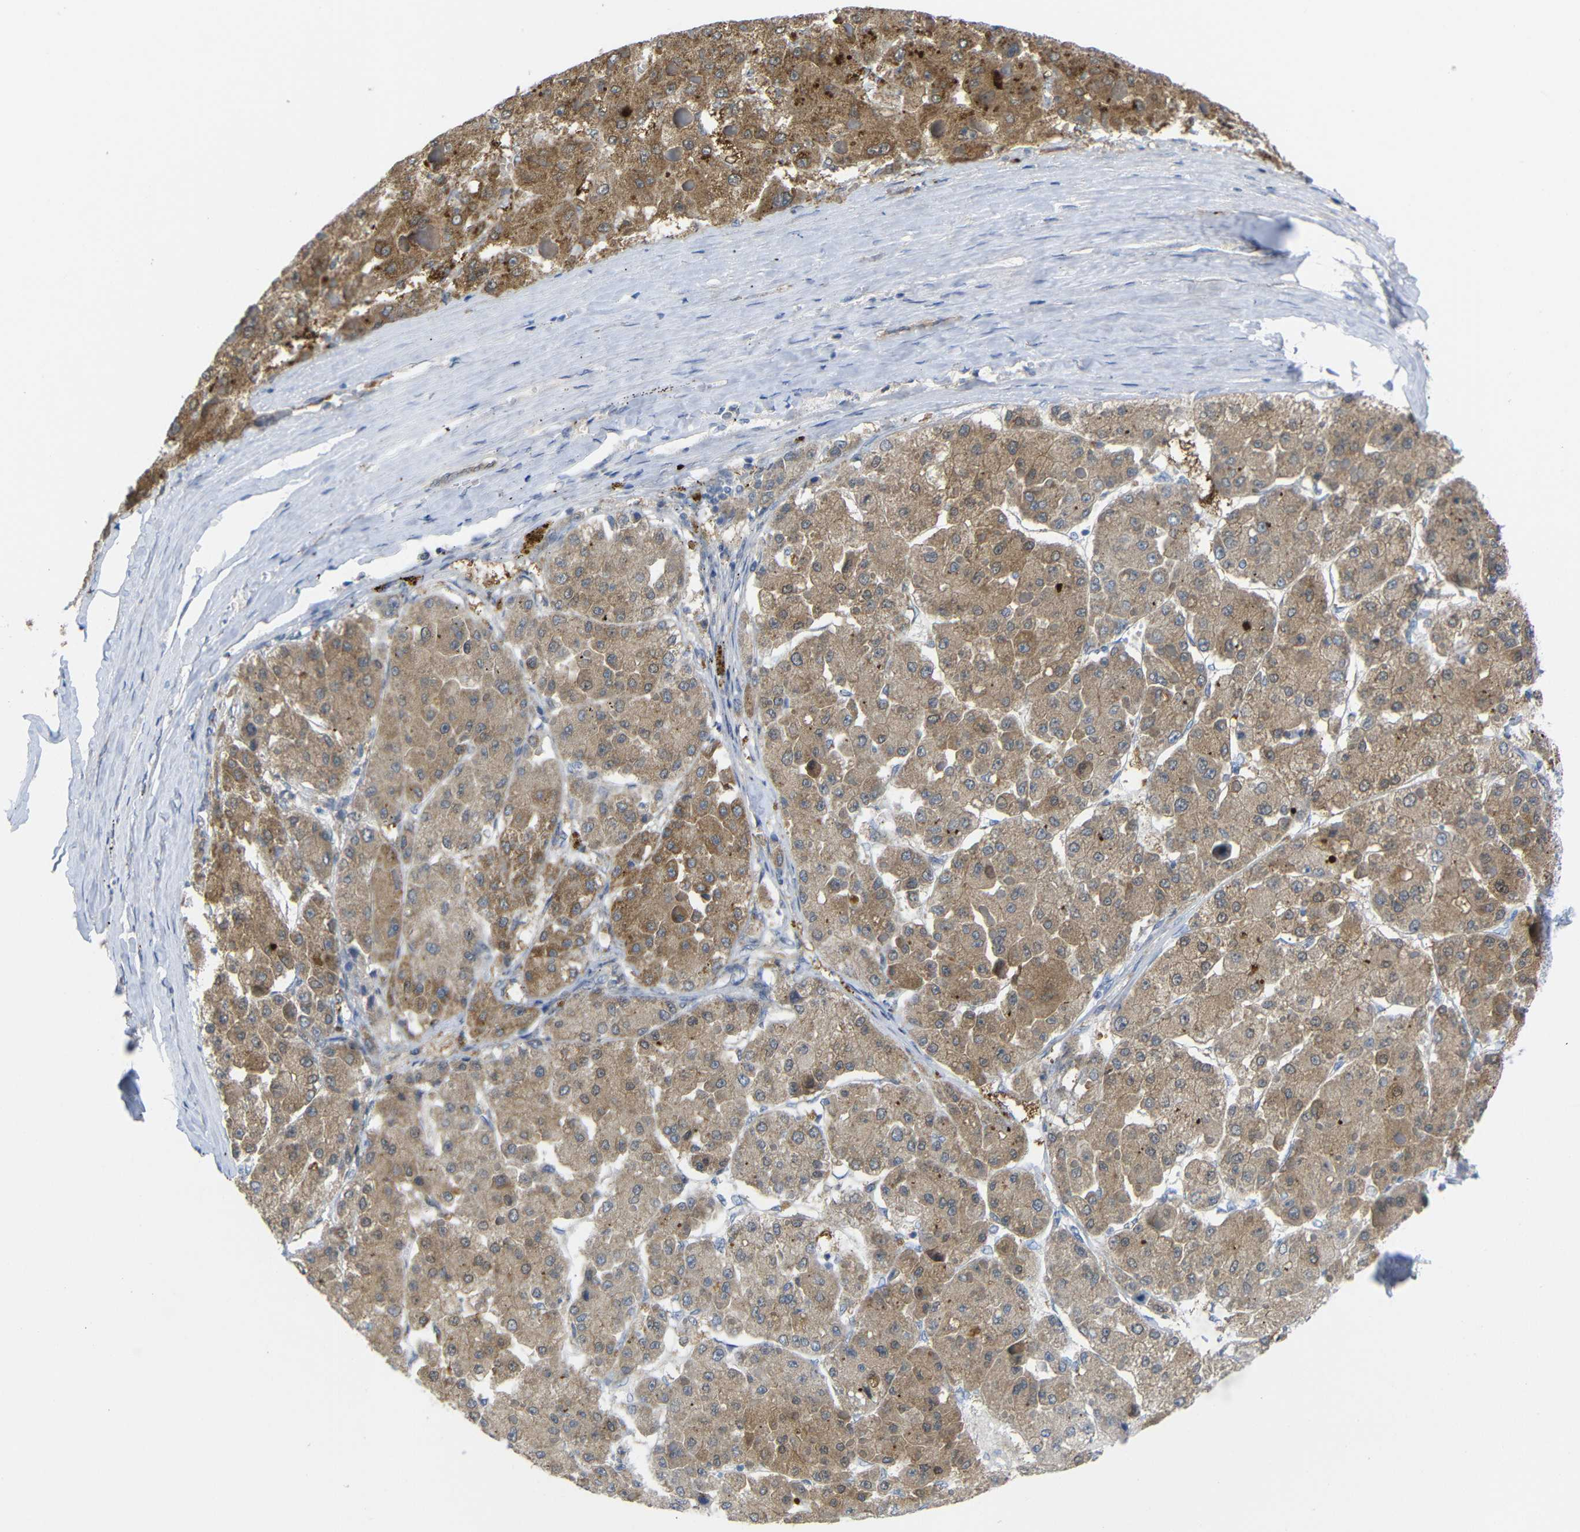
{"staining": {"intensity": "moderate", "quantity": ">75%", "location": "cytoplasmic/membranous"}, "tissue": "liver cancer", "cell_type": "Tumor cells", "image_type": "cancer", "snomed": [{"axis": "morphology", "description": "Carcinoma, Hepatocellular, NOS"}, {"axis": "topography", "description": "Liver"}], "caption": "Liver cancer was stained to show a protein in brown. There is medium levels of moderate cytoplasmic/membranous staining in approximately >75% of tumor cells.", "gene": "PEBP1", "patient": {"sex": "female", "age": 73}}